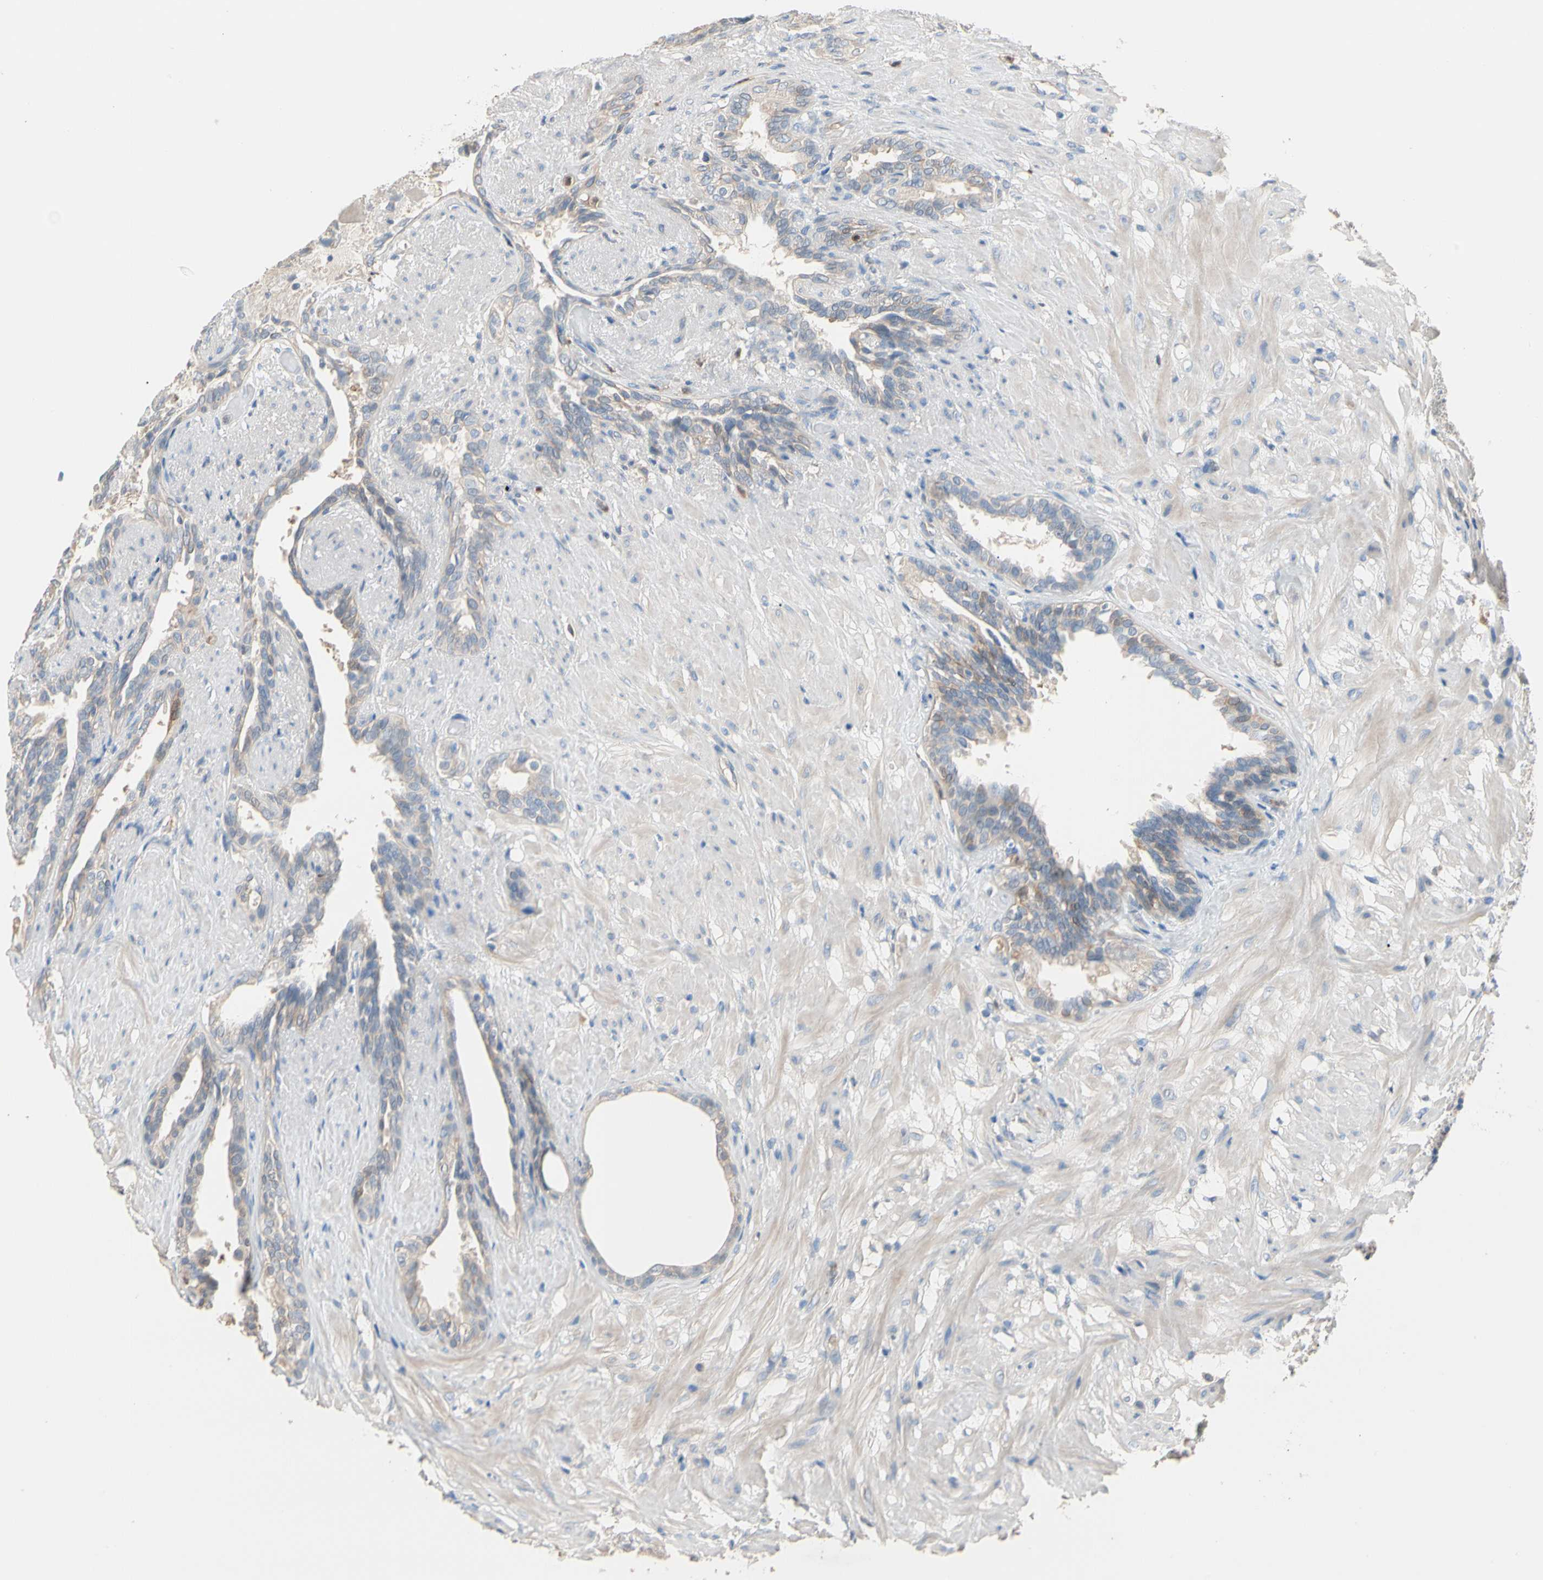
{"staining": {"intensity": "weak", "quantity": "25%-75%", "location": "cytoplasmic/membranous"}, "tissue": "seminal vesicle", "cell_type": "Glandular cells", "image_type": "normal", "snomed": [{"axis": "morphology", "description": "Normal tissue, NOS"}, {"axis": "topography", "description": "Seminal veicle"}], "caption": "Weak cytoplasmic/membranous expression is appreciated in approximately 25%-75% of glandular cells in normal seminal vesicle. (DAB (3,3'-diaminobenzidine) = brown stain, brightfield microscopy at high magnification).", "gene": "BBOX1", "patient": {"sex": "male", "age": 61}}